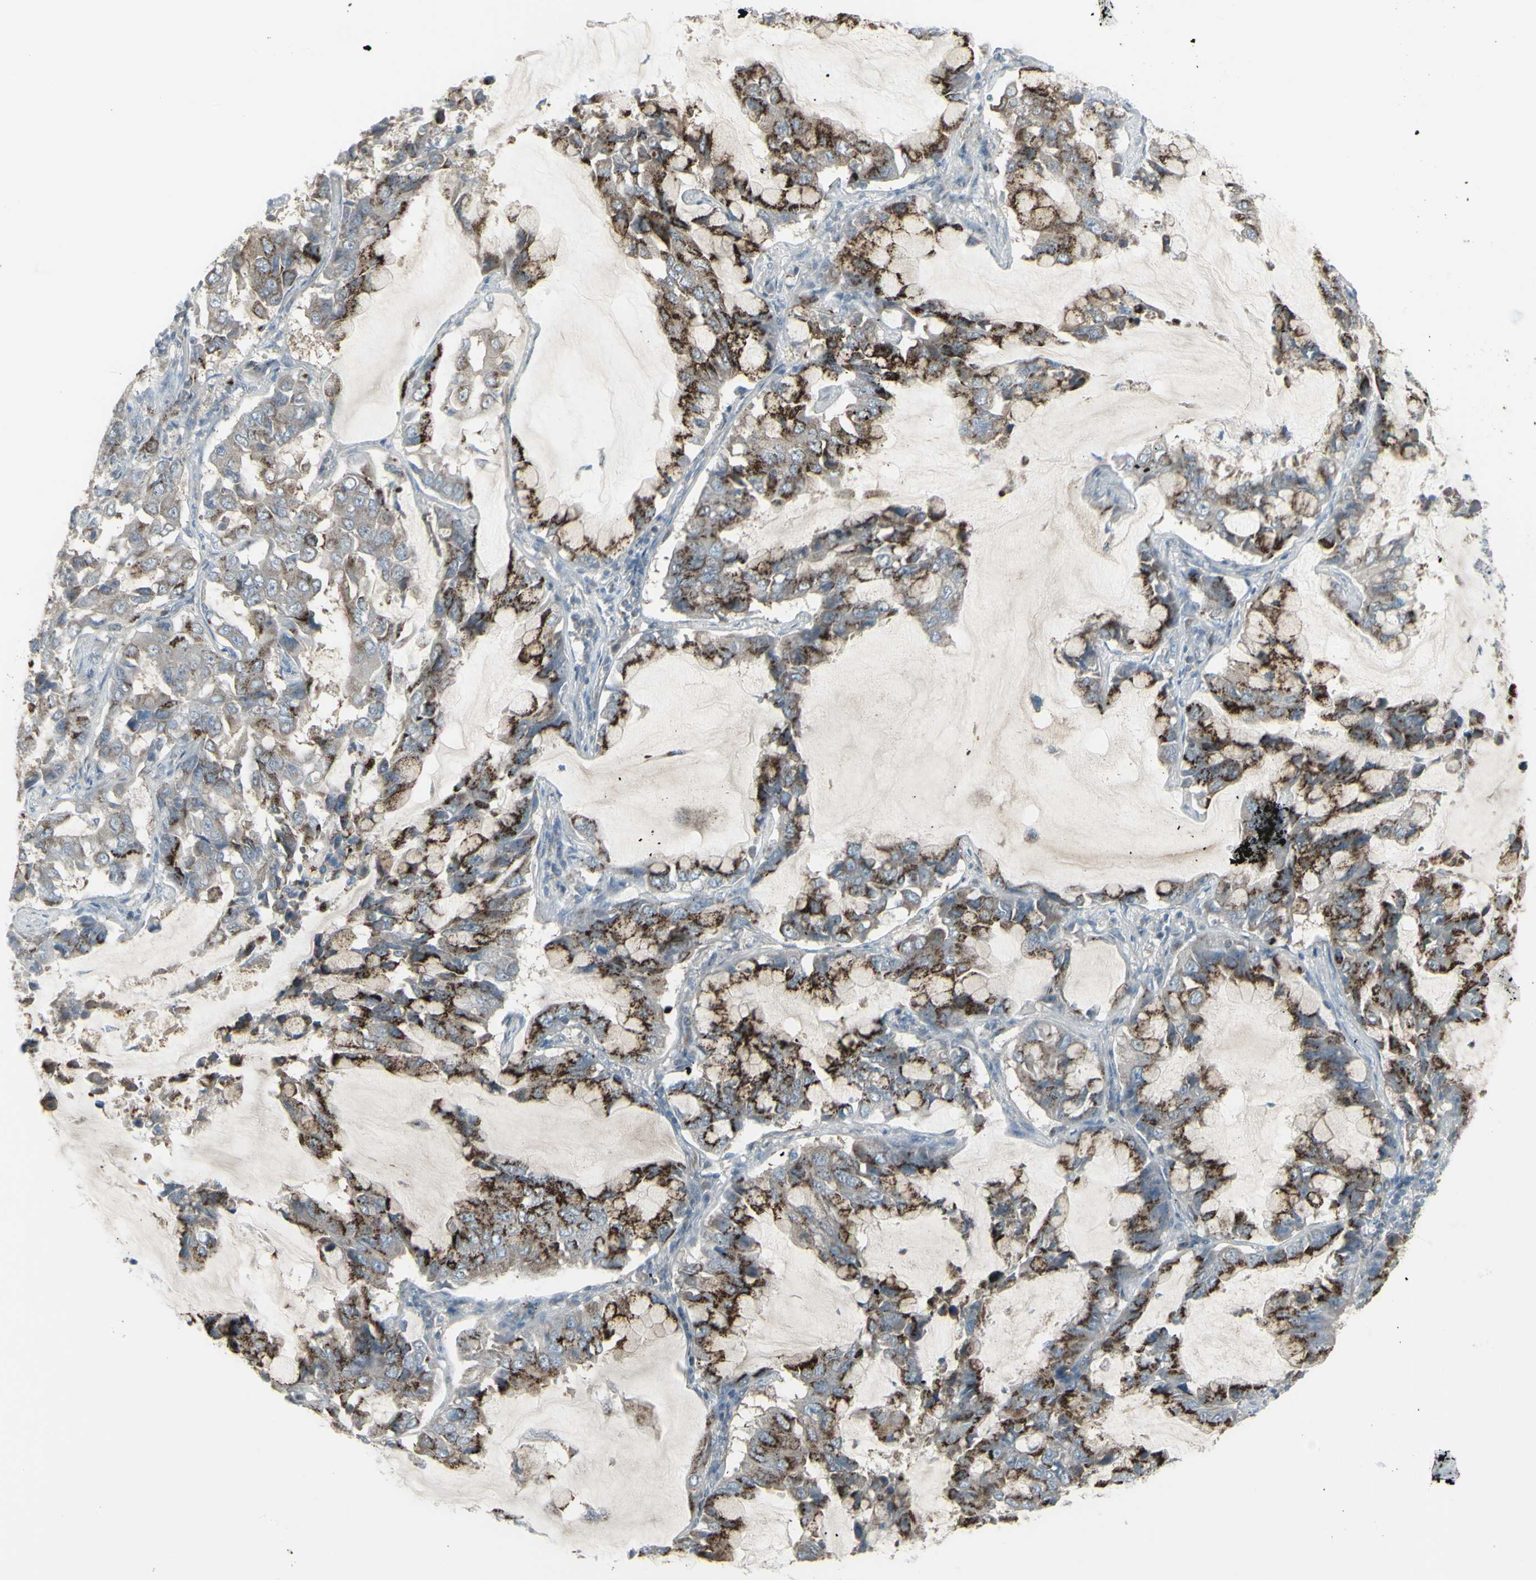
{"staining": {"intensity": "strong", "quantity": ">75%", "location": "cytoplasmic/membranous"}, "tissue": "lung cancer", "cell_type": "Tumor cells", "image_type": "cancer", "snomed": [{"axis": "morphology", "description": "Adenocarcinoma, NOS"}, {"axis": "topography", "description": "Lung"}], "caption": "DAB immunohistochemical staining of human lung cancer (adenocarcinoma) displays strong cytoplasmic/membranous protein staining in approximately >75% of tumor cells.", "gene": "GALNT6", "patient": {"sex": "male", "age": 64}}